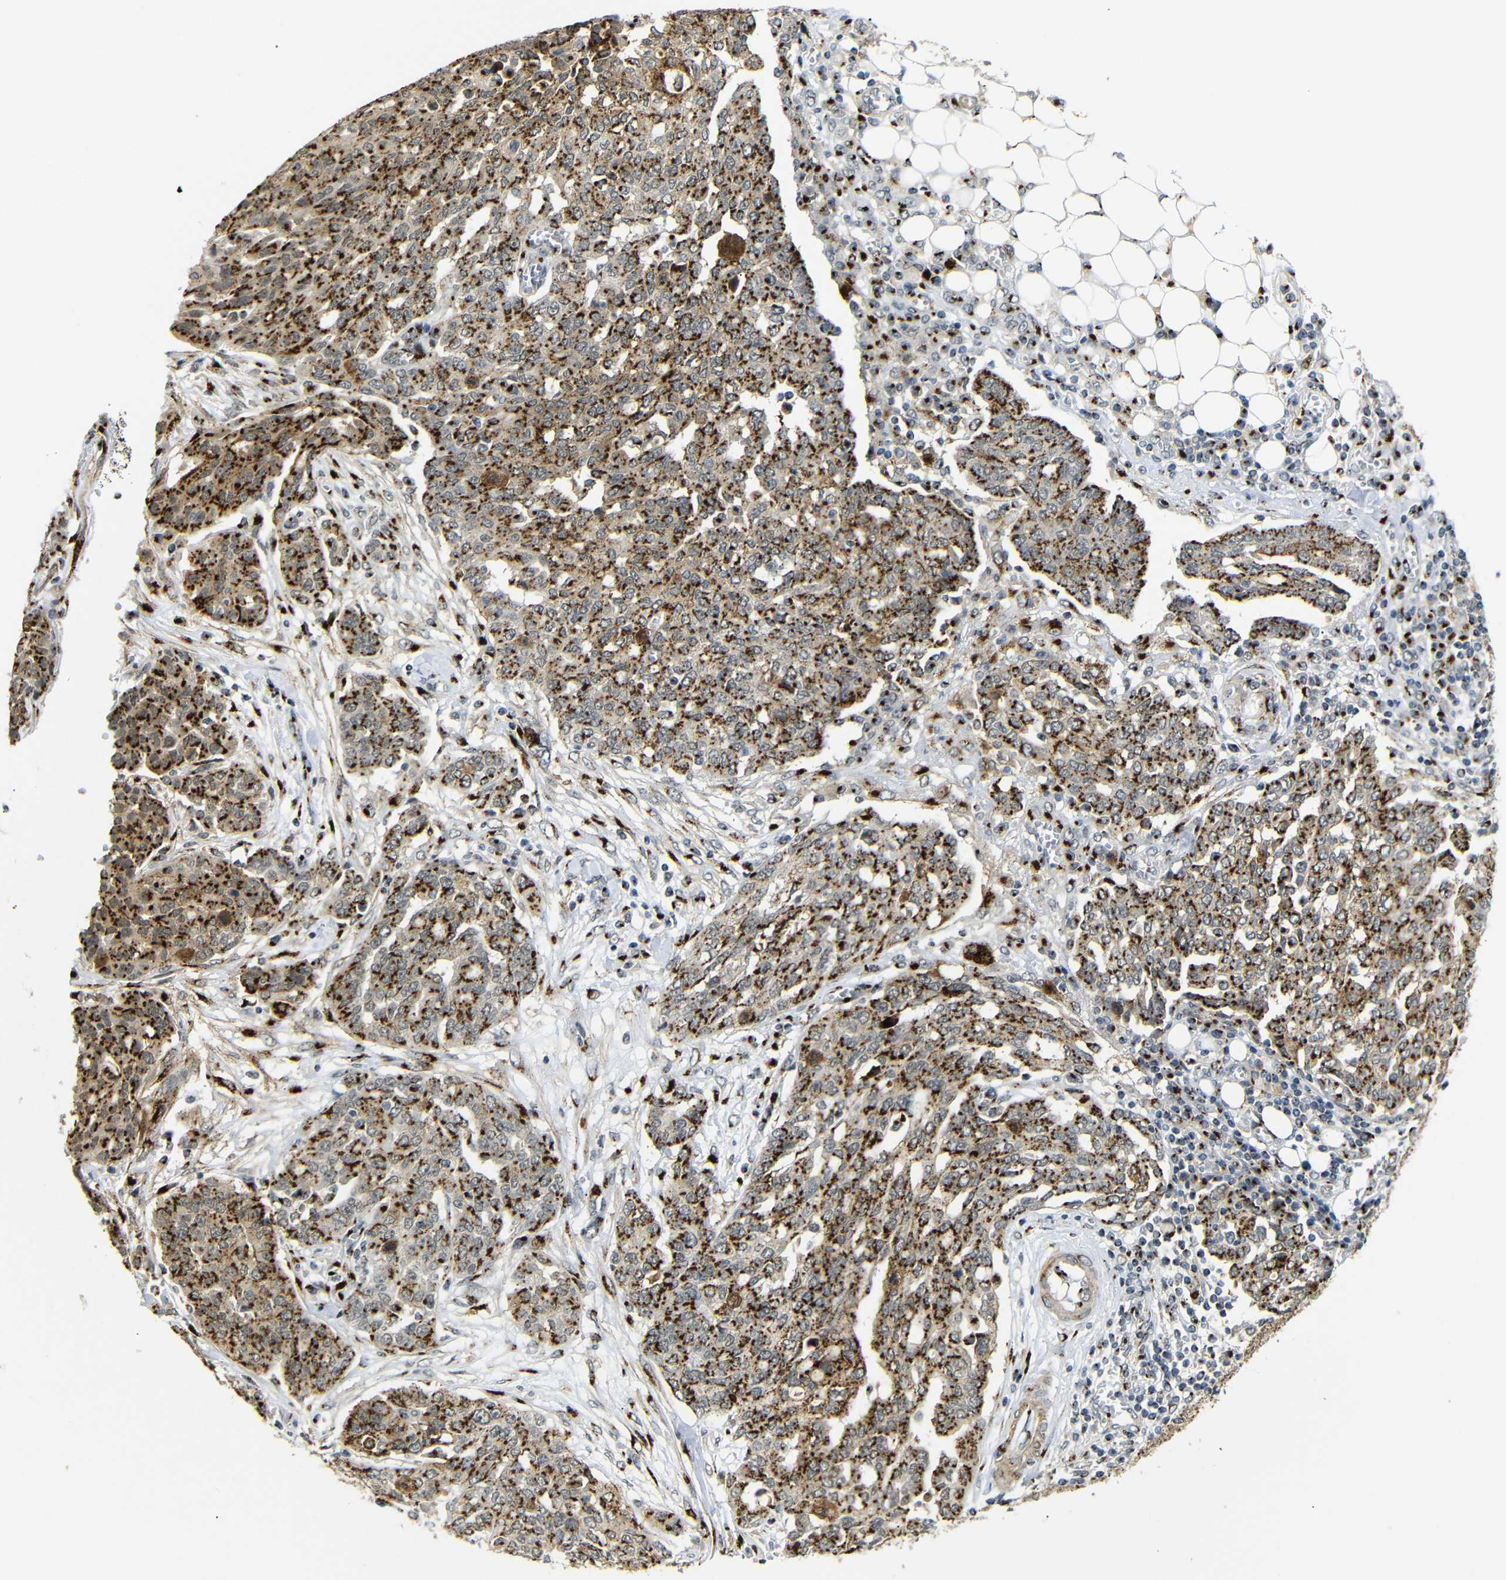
{"staining": {"intensity": "strong", "quantity": ">75%", "location": "cytoplasmic/membranous"}, "tissue": "ovarian cancer", "cell_type": "Tumor cells", "image_type": "cancer", "snomed": [{"axis": "morphology", "description": "Cystadenocarcinoma, serous, NOS"}, {"axis": "topography", "description": "Soft tissue"}, {"axis": "topography", "description": "Ovary"}], "caption": "Human ovarian cancer stained for a protein (brown) exhibits strong cytoplasmic/membranous positive expression in approximately >75% of tumor cells.", "gene": "TGOLN2", "patient": {"sex": "female", "age": 57}}